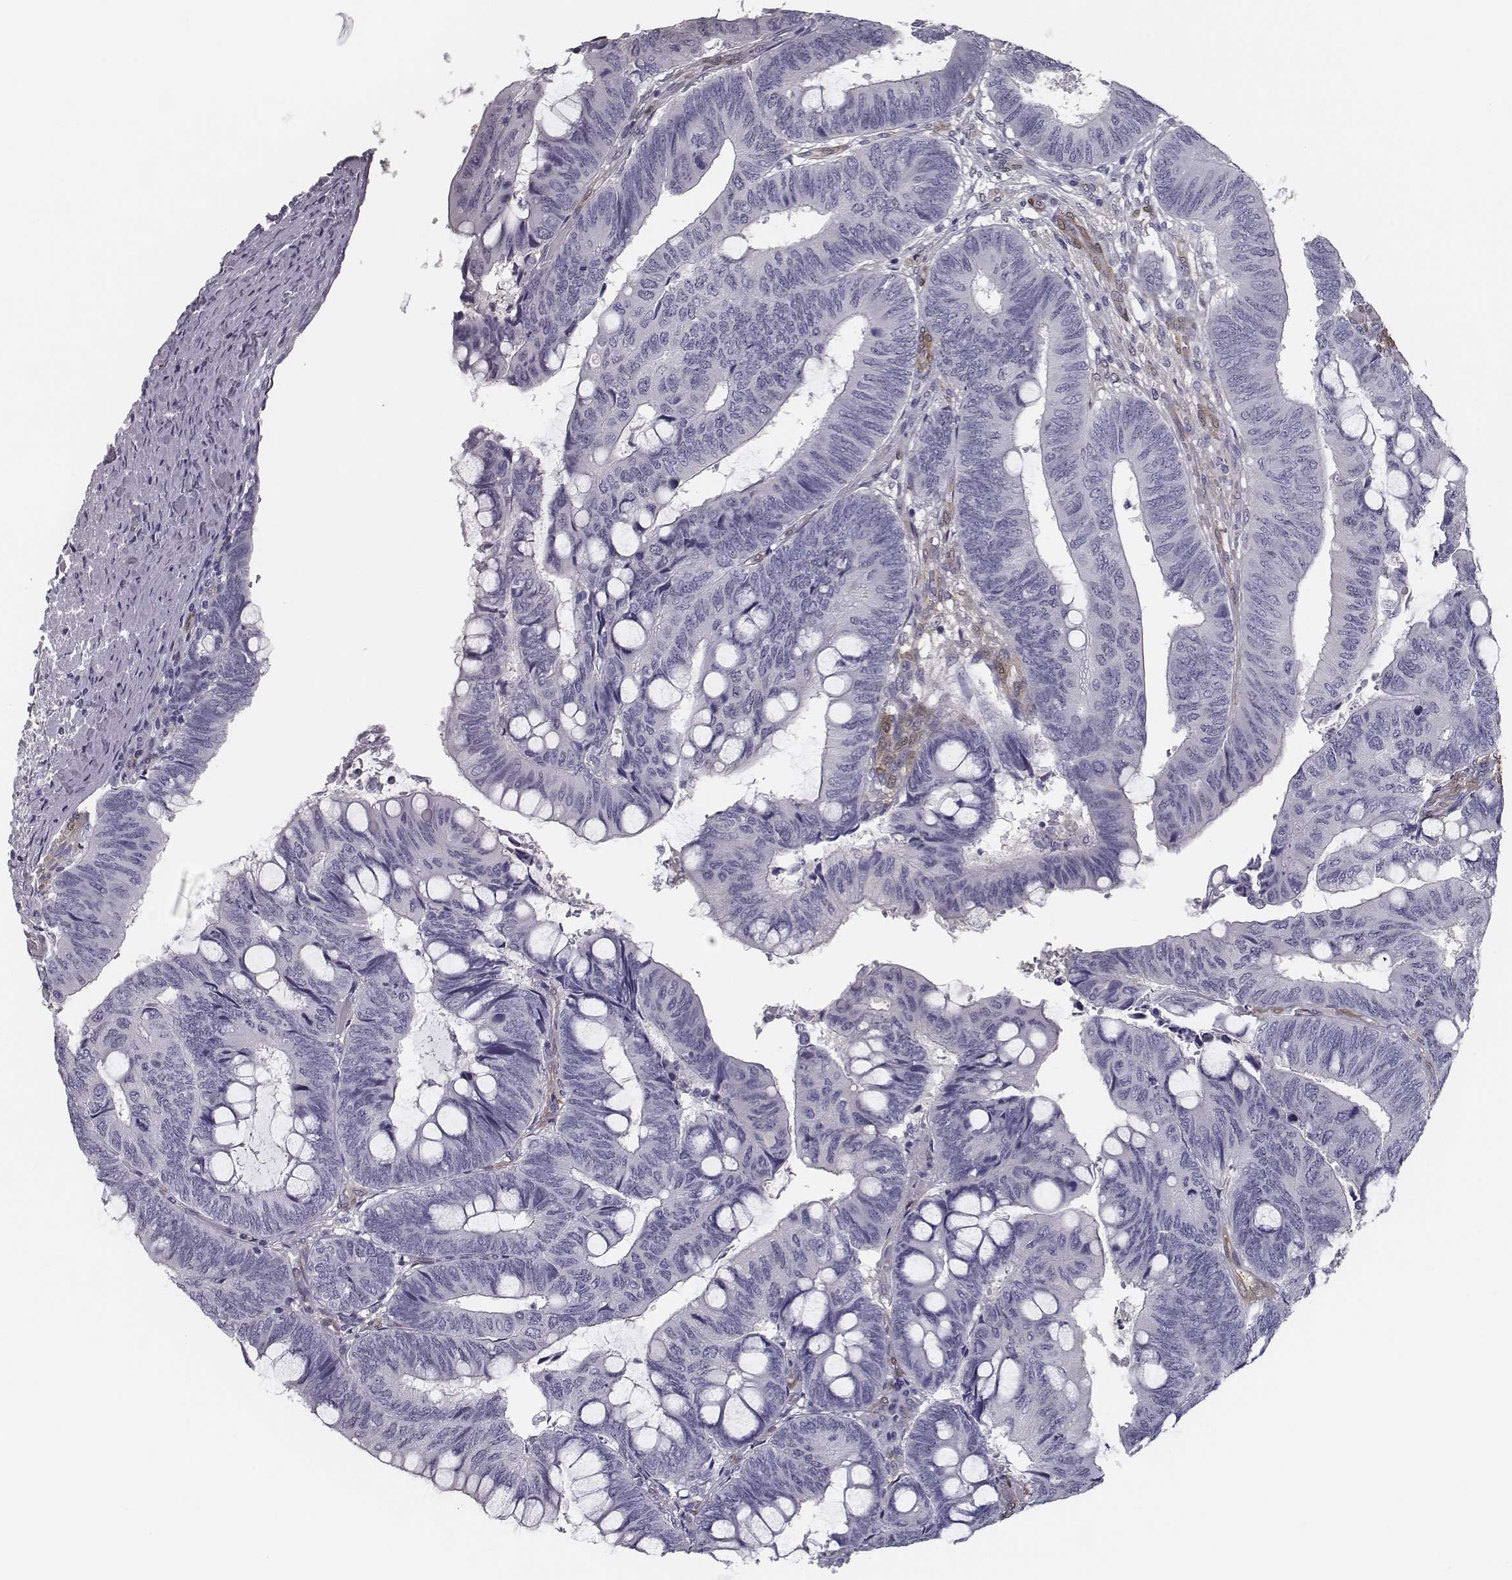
{"staining": {"intensity": "negative", "quantity": "none", "location": "none"}, "tissue": "colorectal cancer", "cell_type": "Tumor cells", "image_type": "cancer", "snomed": [{"axis": "morphology", "description": "Normal tissue, NOS"}, {"axis": "morphology", "description": "Adenocarcinoma, NOS"}, {"axis": "topography", "description": "Rectum"}], "caption": "Protein analysis of adenocarcinoma (colorectal) demonstrates no significant expression in tumor cells. (Brightfield microscopy of DAB immunohistochemistry at high magnification).", "gene": "ISYNA1", "patient": {"sex": "male", "age": 92}}